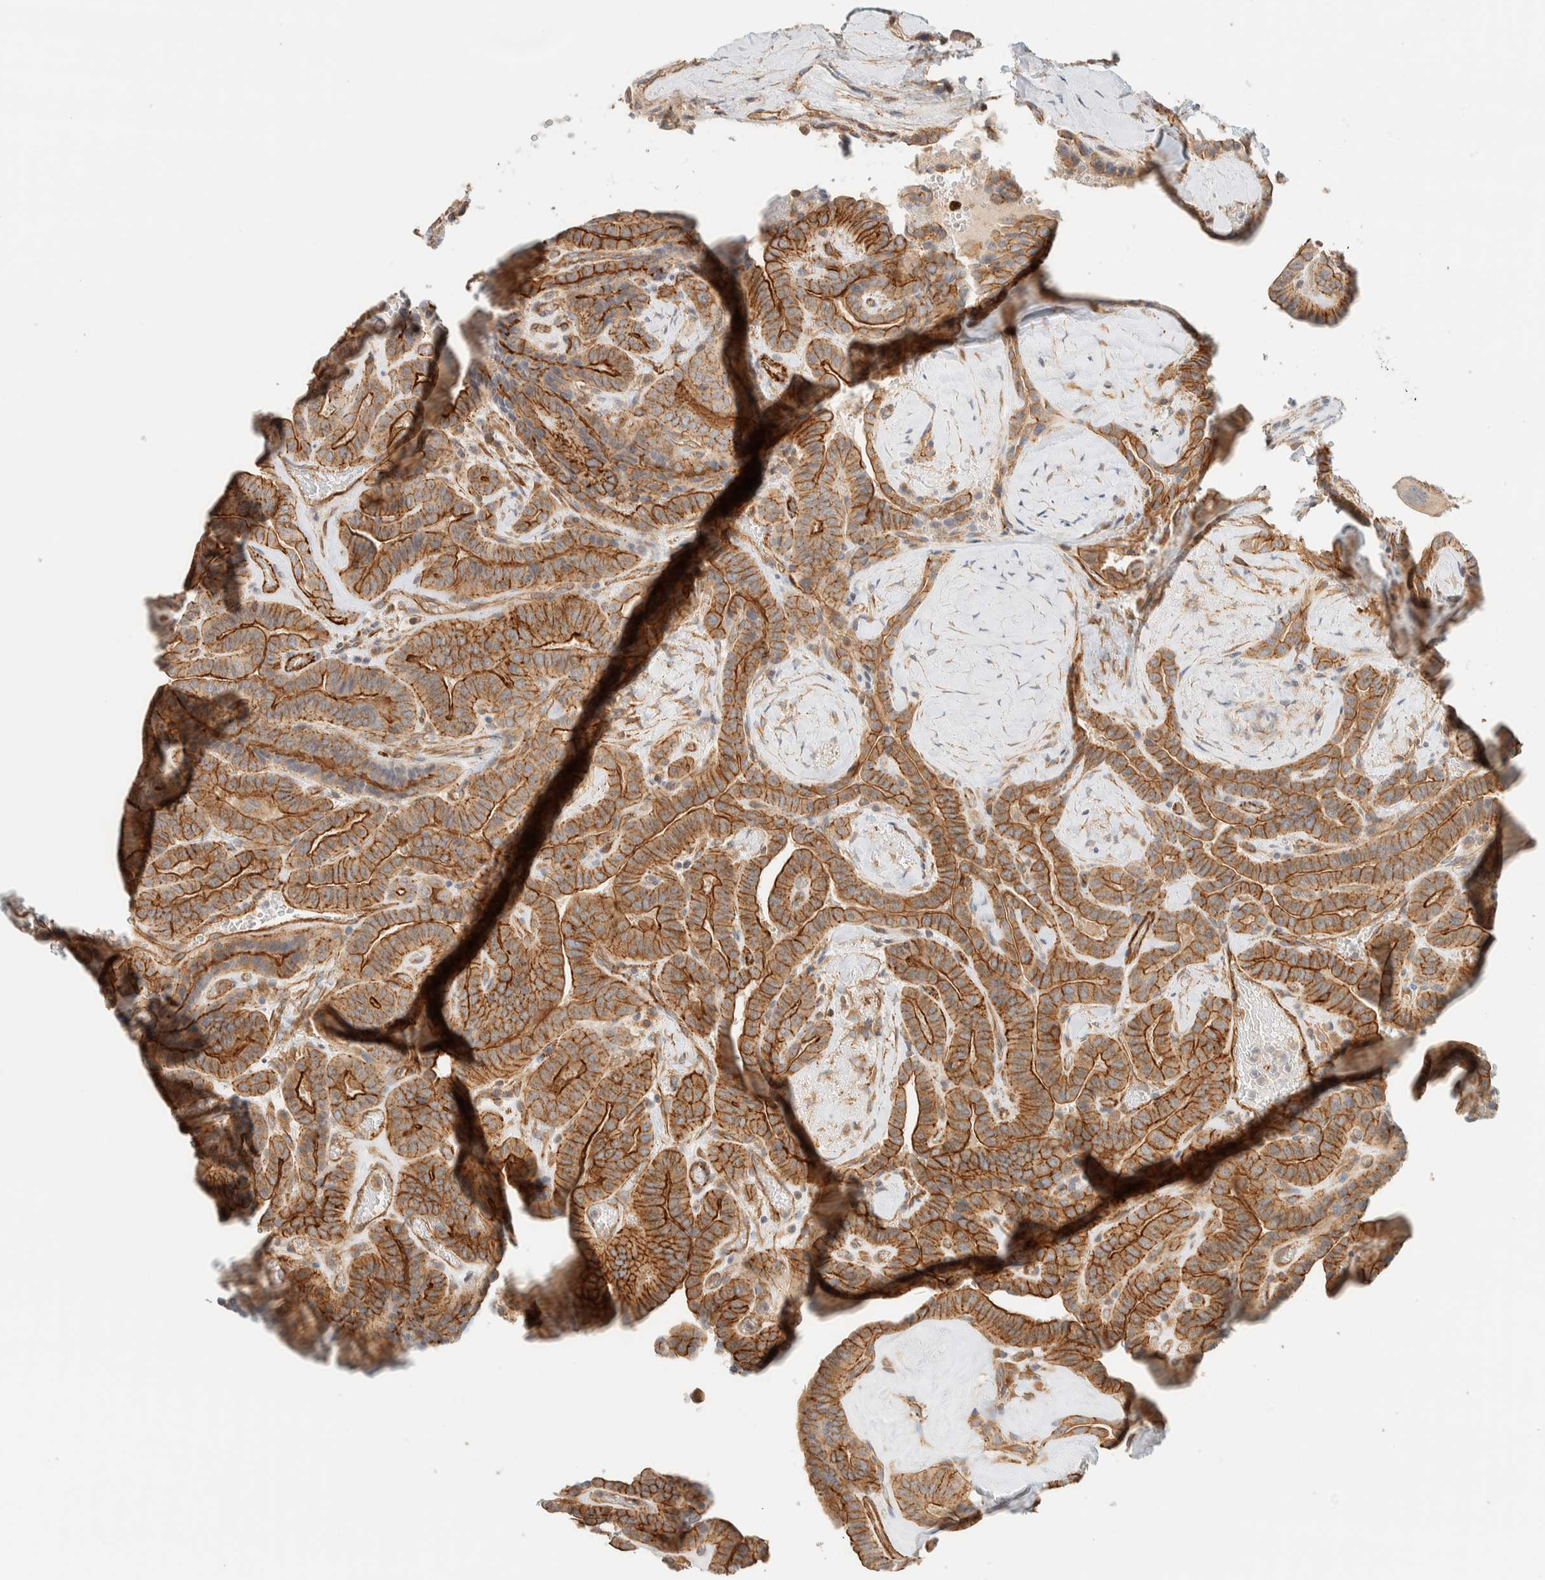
{"staining": {"intensity": "moderate", "quantity": ">75%", "location": "cytoplasmic/membranous"}, "tissue": "thyroid cancer", "cell_type": "Tumor cells", "image_type": "cancer", "snomed": [{"axis": "morphology", "description": "Papillary adenocarcinoma, NOS"}, {"axis": "topography", "description": "Thyroid gland"}], "caption": "About >75% of tumor cells in human thyroid cancer (papillary adenocarcinoma) show moderate cytoplasmic/membranous protein expression as visualized by brown immunohistochemical staining.", "gene": "LIMA1", "patient": {"sex": "male", "age": 77}}